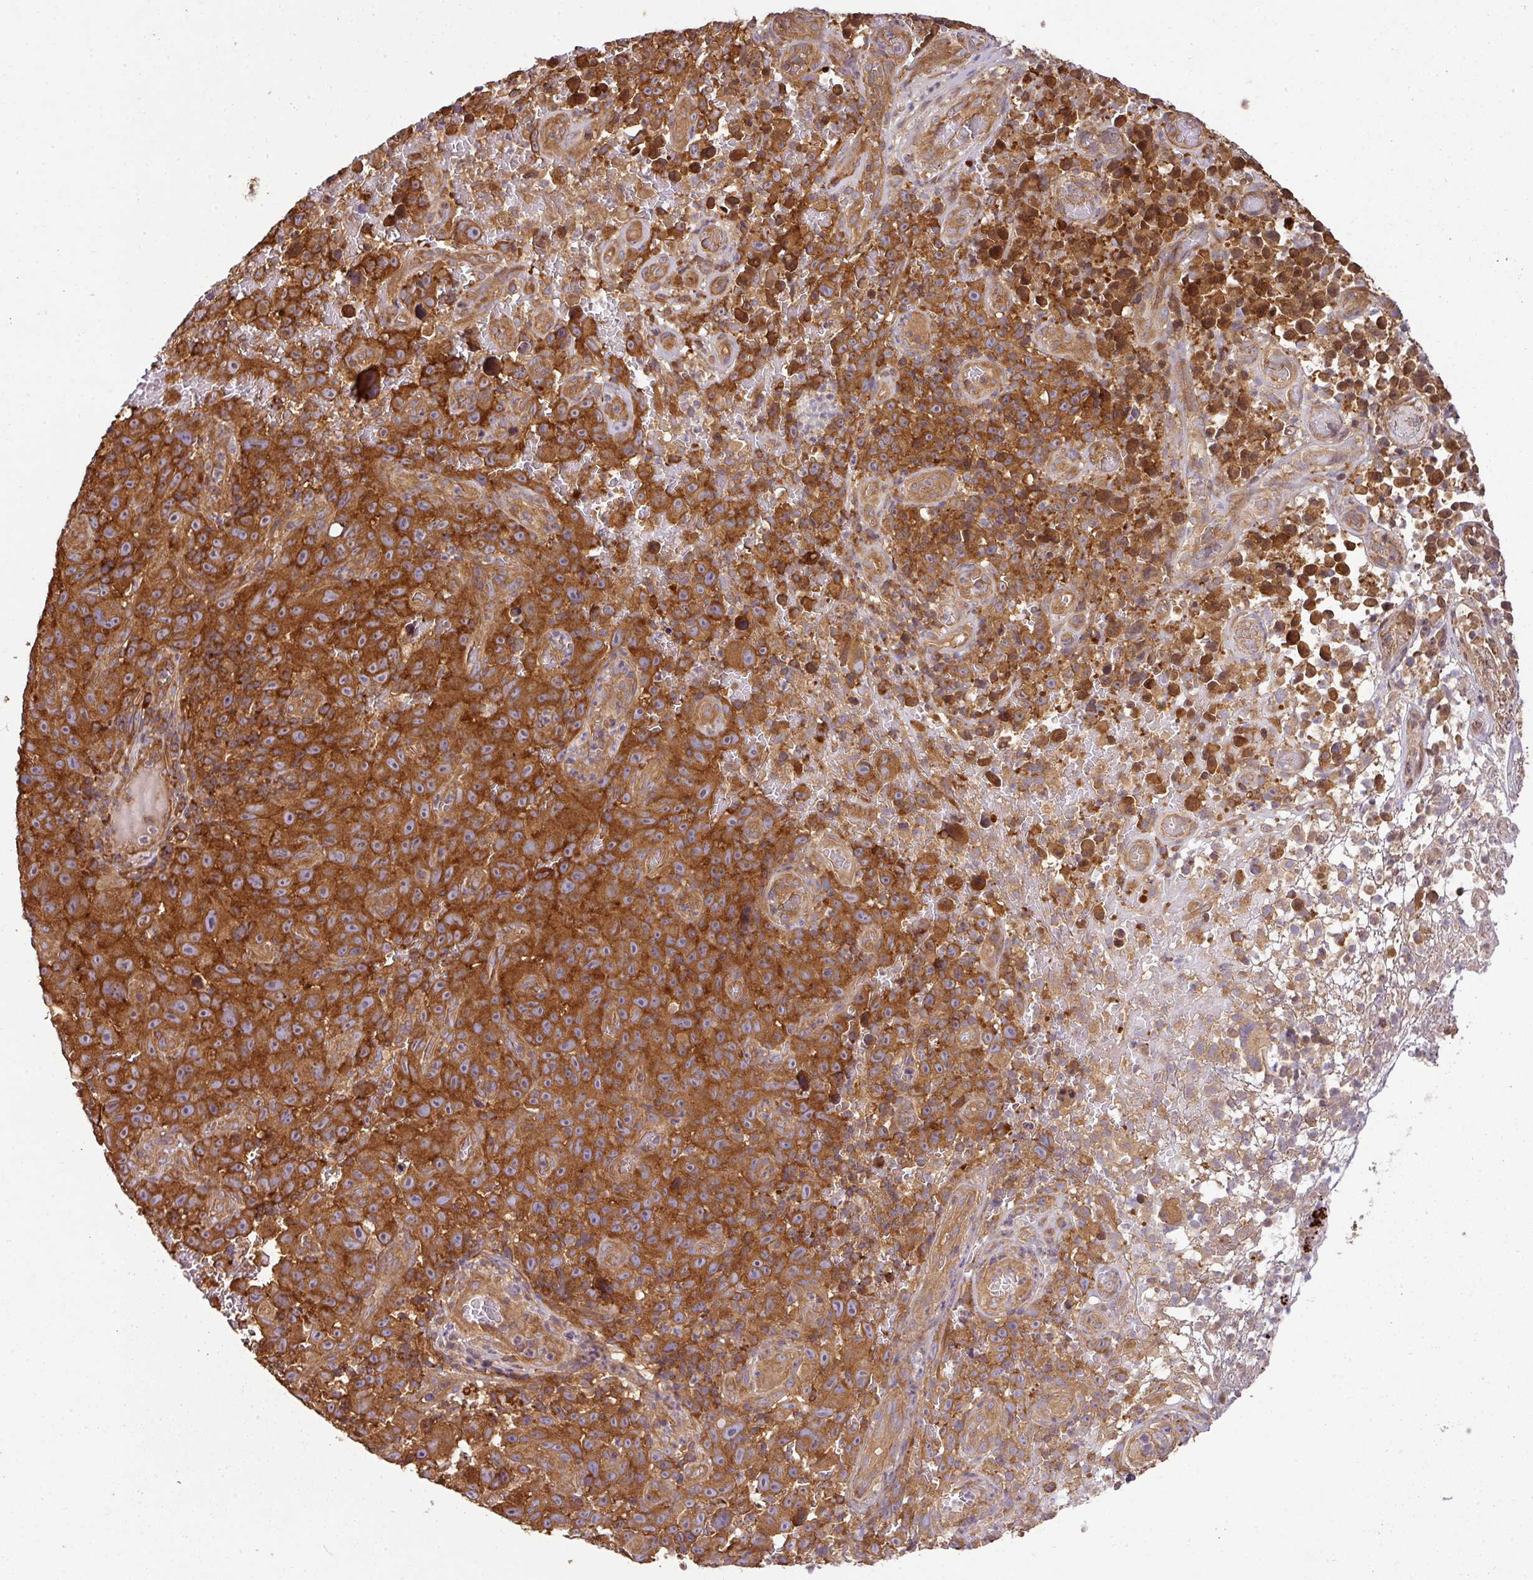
{"staining": {"intensity": "strong", "quantity": ">75%", "location": "cytoplasmic/membranous"}, "tissue": "melanoma", "cell_type": "Tumor cells", "image_type": "cancer", "snomed": [{"axis": "morphology", "description": "Malignant melanoma, NOS"}, {"axis": "topography", "description": "Skin"}], "caption": "An immunohistochemistry (IHC) histopathology image of neoplastic tissue is shown. Protein staining in brown labels strong cytoplasmic/membranous positivity in malignant melanoma within tumor cells. (DAB IHC with brightfield microscopy, high magnification).", "gene": "GSPT1", "patient": {"sex": "female", "age": 82}}